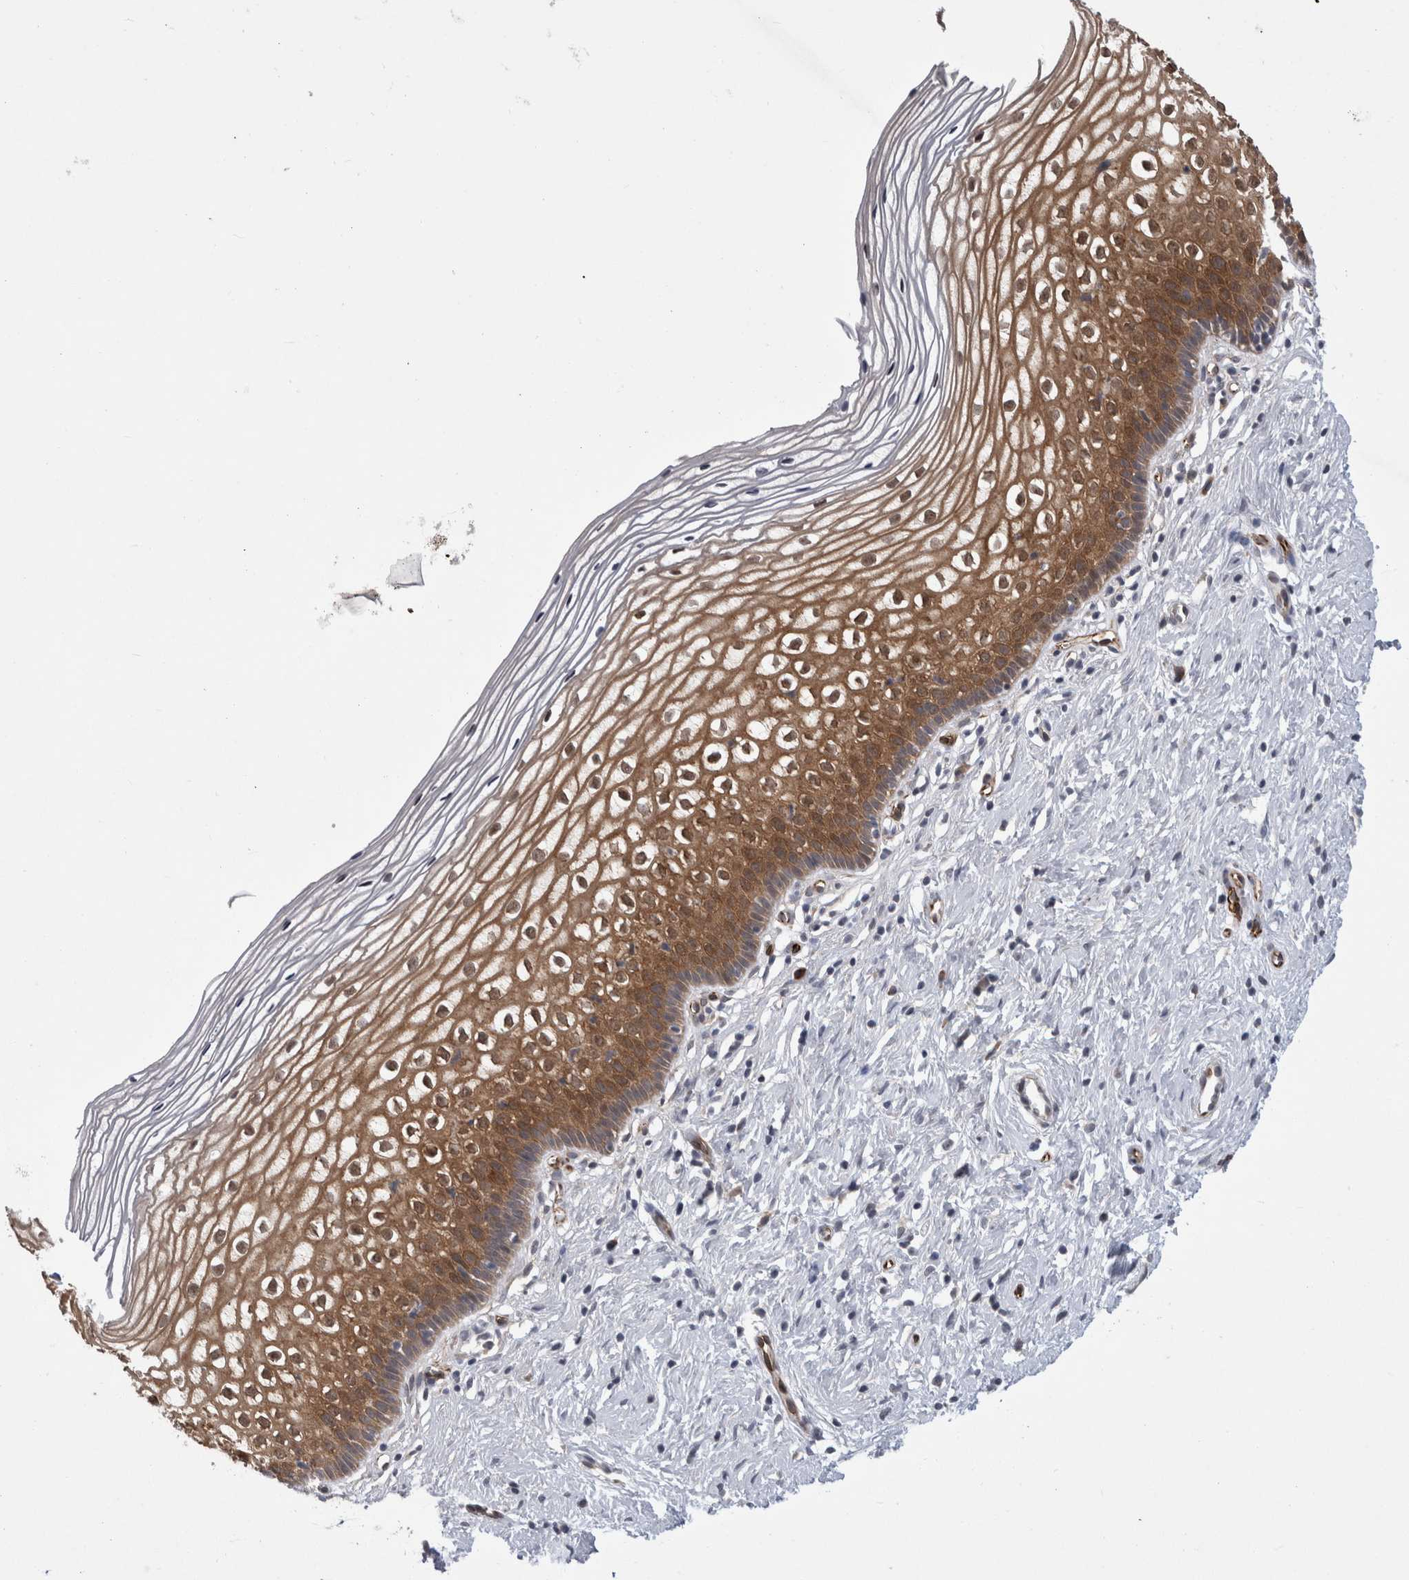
{"staining": {"intensity": "moderate", "quantity": "25%-75%", "location": "cytoplasmic/membranous"}, "tissue": "cervix", "cell_type": "Glandular cells", "image_type": "normal", "snomed": [{"axis": "morphology", "description": "Normal tissue, NOS"}, {"axis": "topography", "description": "Cervix"}], "caption": "The immunohistochemical stain shows moderate cytoplasmic/membranous positivity in glandular cells of normal cervix.", "gene": "FAM83H", "patient": {"sex": "female", "age": 27}}